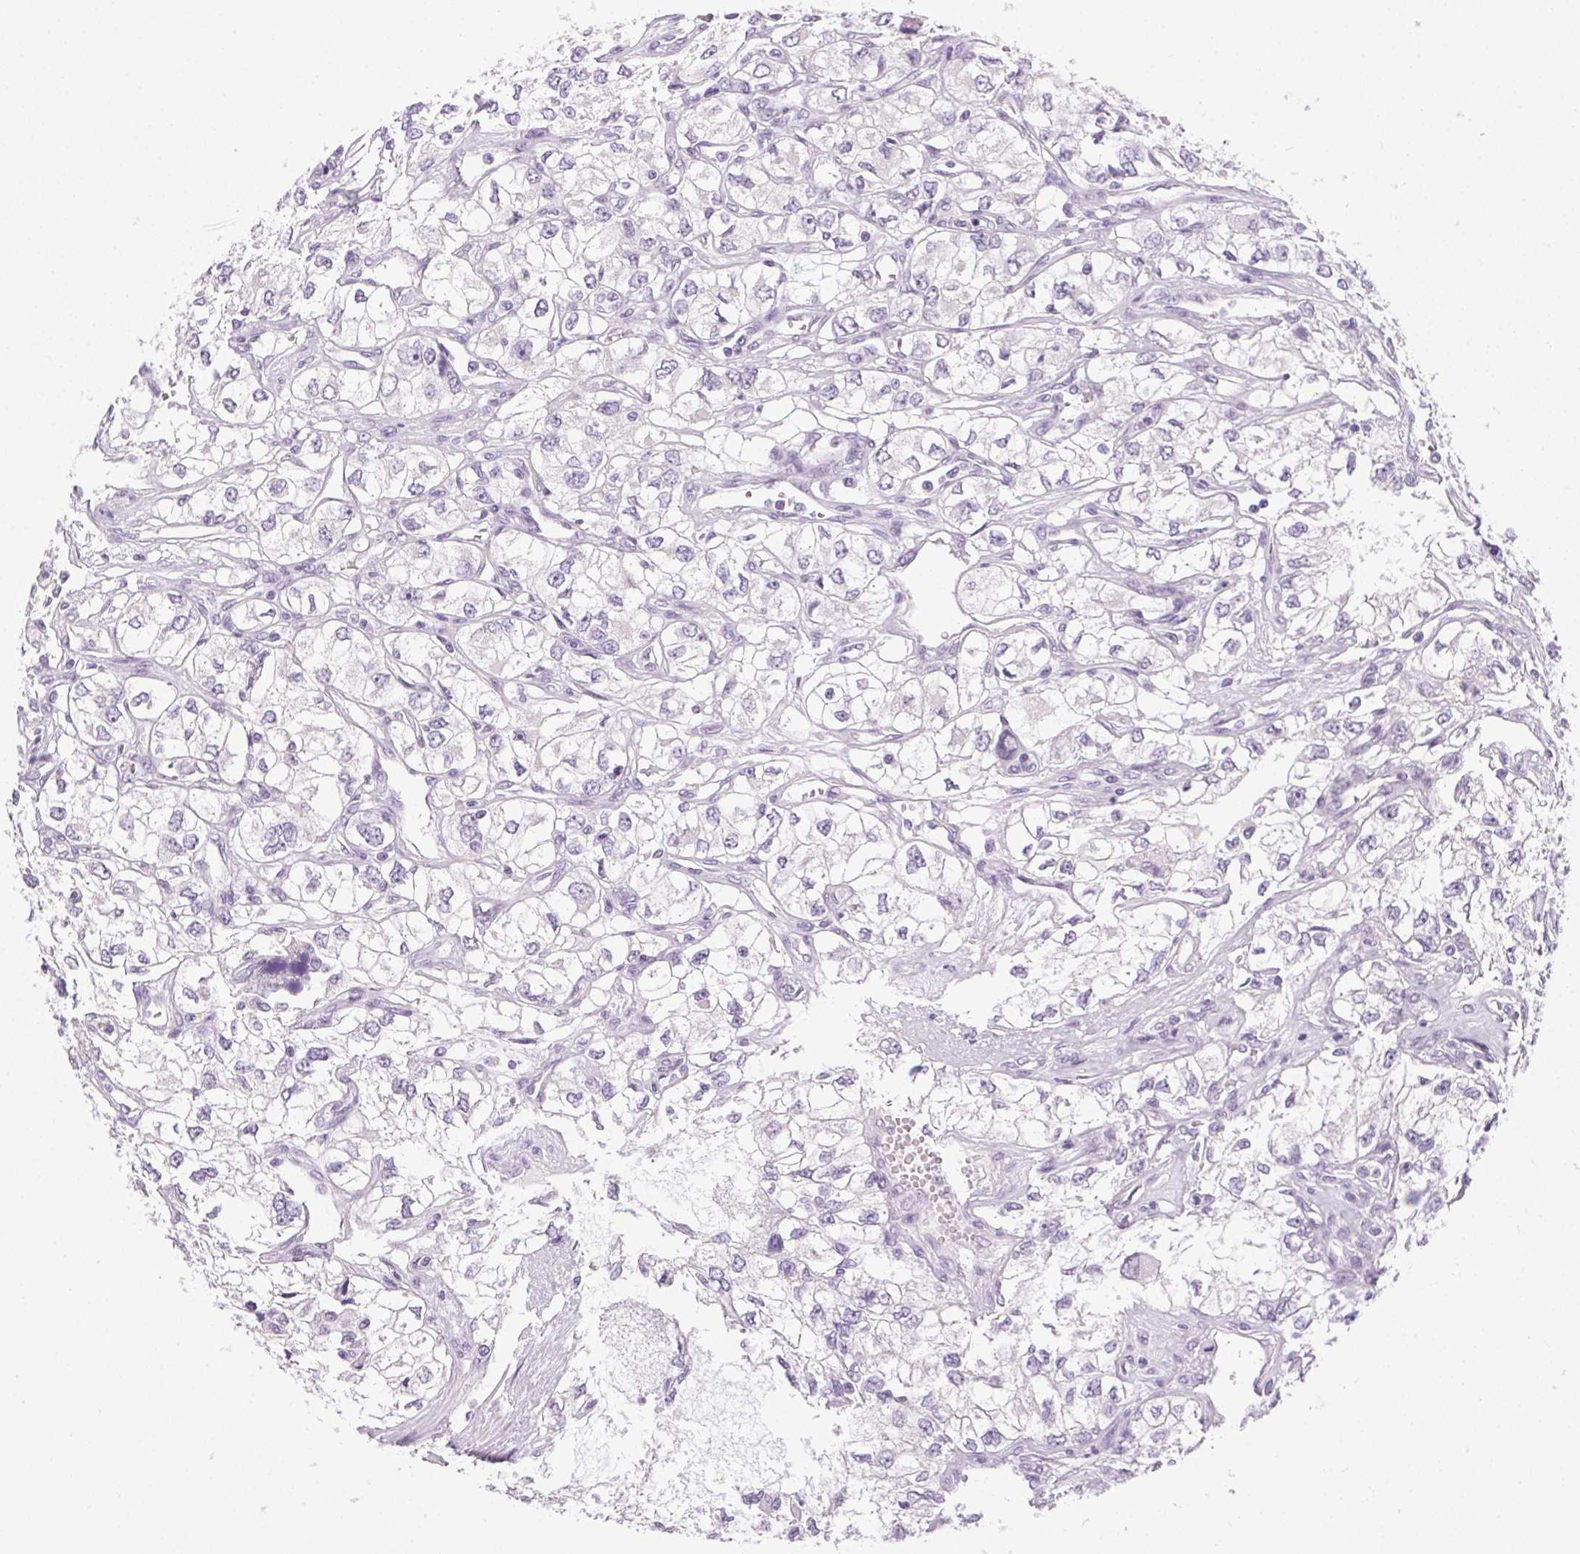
{"staining": {"intensity": "negative", "quantity": "none", "location": "none"}, "tissue": "renal cancer", "cell_type": "Tumor cells", "image_type": "cancer", "snomed": [{"axis": "morphology", "description": "Adenocarcinoma, NOS"}, {"axis": "topography", "description": "Kidney"}], "caption": "There is no significant staining in tumor cells of adenocarcinoma (renal). (Brightfield microscopy of DAB (3,3'-diaminobenzidine) IHC at high magnification).", "gene": "POPDC2", "patient": {"sex": "female", "age": 59}}